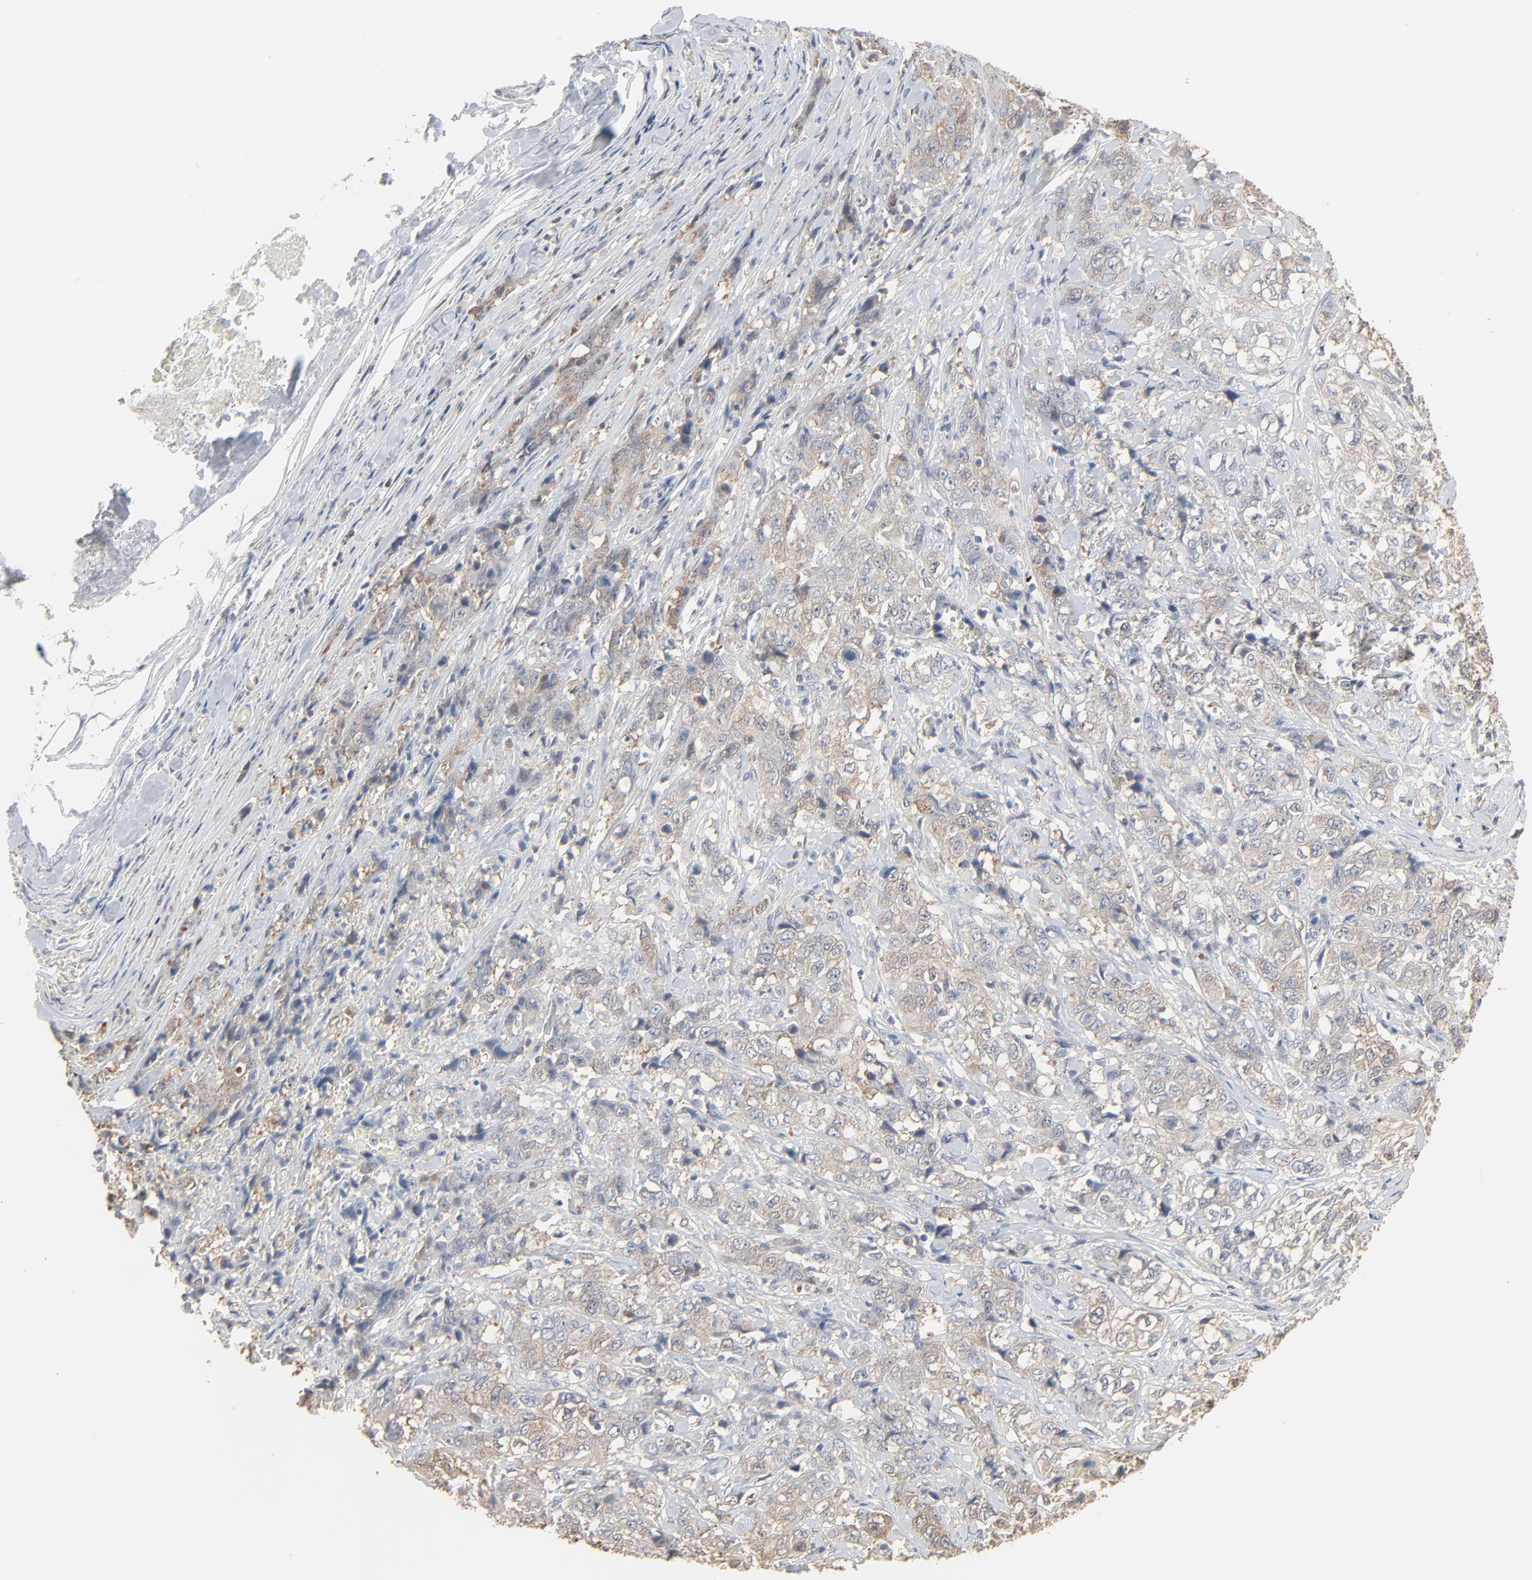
{"staining": {"intensity": "weak", "quantity": ">75%", "location": "cytoplasmic/membranous"}, "tissue": "stomach cancer", "cell_type": "Tumor cells", "image_type": "cancer", "snomed": [{"axis": "morphology", "description": "Adenocarcinoma, NOS"}, {"axis": "topography", "description": "Stomach"}], "caption": "Weak cytoplasmic/membranous expression is appreciated in about >75% of tumor cells in stomach cancer.", "gene": "CCT5", "patient": {"sex": "male", "age": 48}}